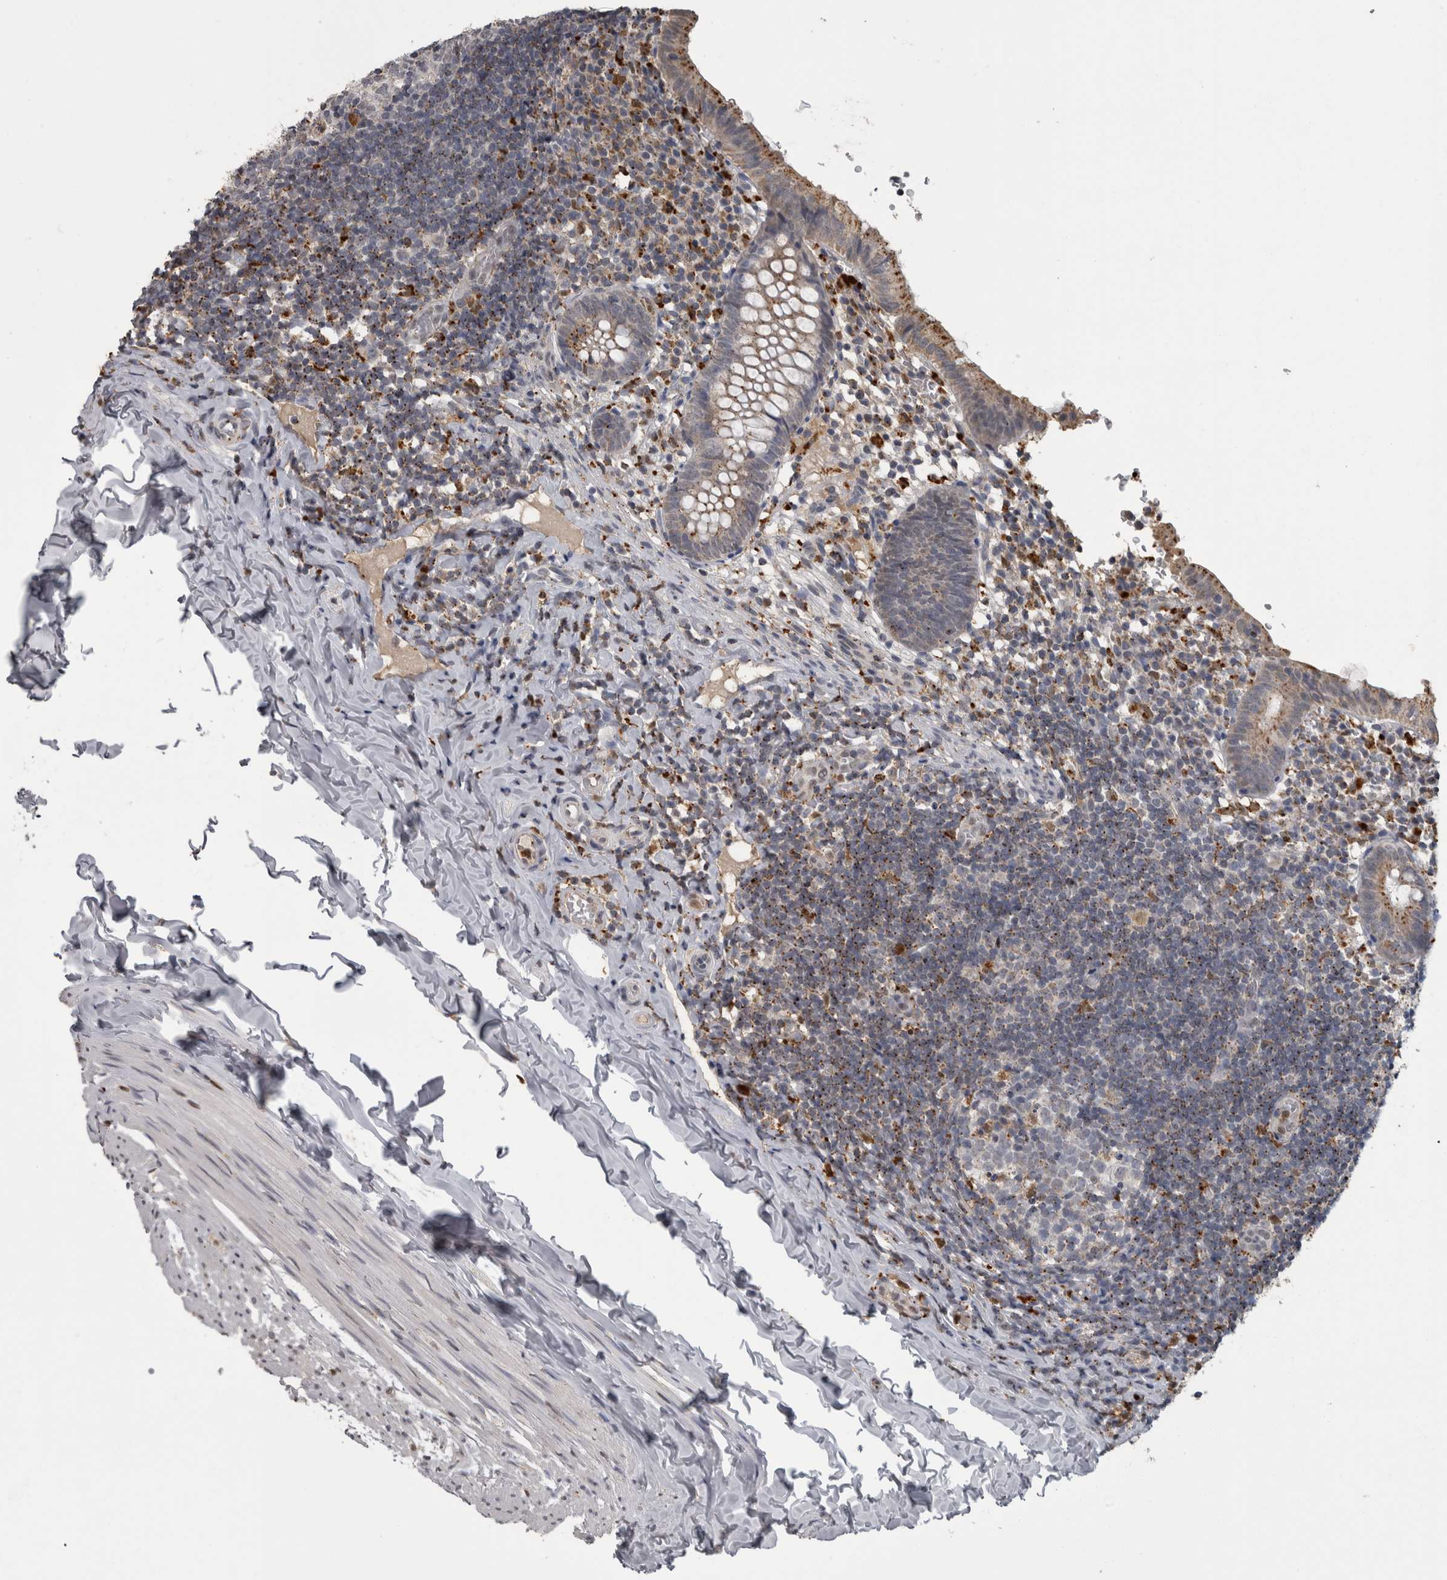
{"staining": {"intensity": "moderate", "quantity": "<25%", "location": "cytoplasmic/membranous"}, "tissue": "appendix", "cell_type": "Glandular cells", "image_type": "normal", "snomed": [{"axis": "morphology", "description": "Normal tissue, NOS"}, {"axis": "topography", "description": "Appendix"}], "caption": "Immunohistochemistry (IHC) (DAB (3,3'-diaminobenzidine)) staining of benign human appendix shows moderate cytoplasmic/membranous protein positivity in approximately <25% of glandular cells.", "gene": "NAAA", "patient": {"sex": "male", "age": 8}}